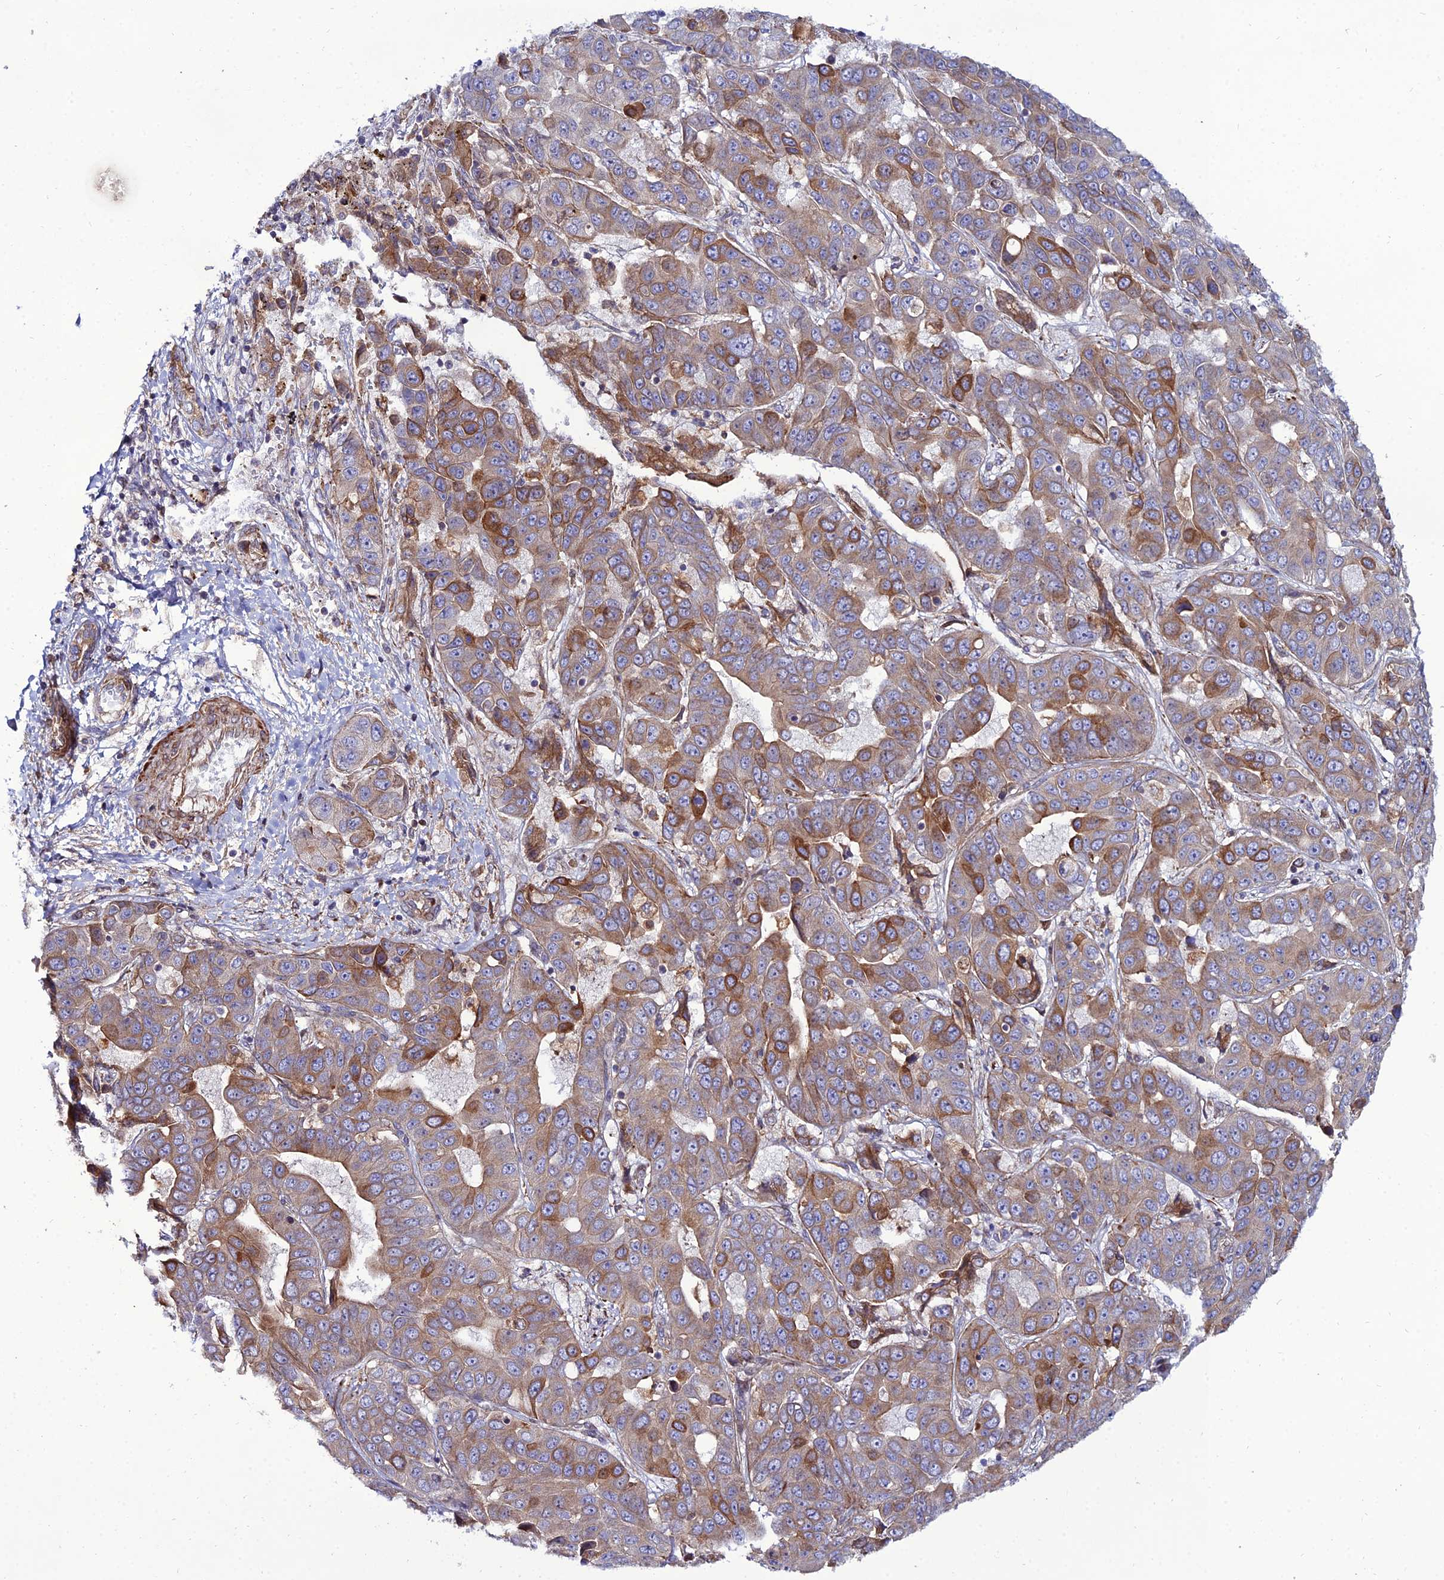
{"staining": {"intensity": "moderate", "quantity": ">75%", "location": "cytoplasmic/membranous"}, "tissue": "liver cancer", "cell_type": "Tumor cells", "image_type": "cancer", "snomed": [{"axis": "morphology", "description": "Cholangiocarcinoma"}, {"axis": "topography", "description": "Liver"}], "caption": "IHC image of cholangiocarcinoma (liver) stained for a protein (brown), which shows medium levels of moderate cytoplasmic/membranous expression in approximately >75% of tumor cells.", "gene": "ARL6IP1", "patient": {"sex": "female", "age": 52}}